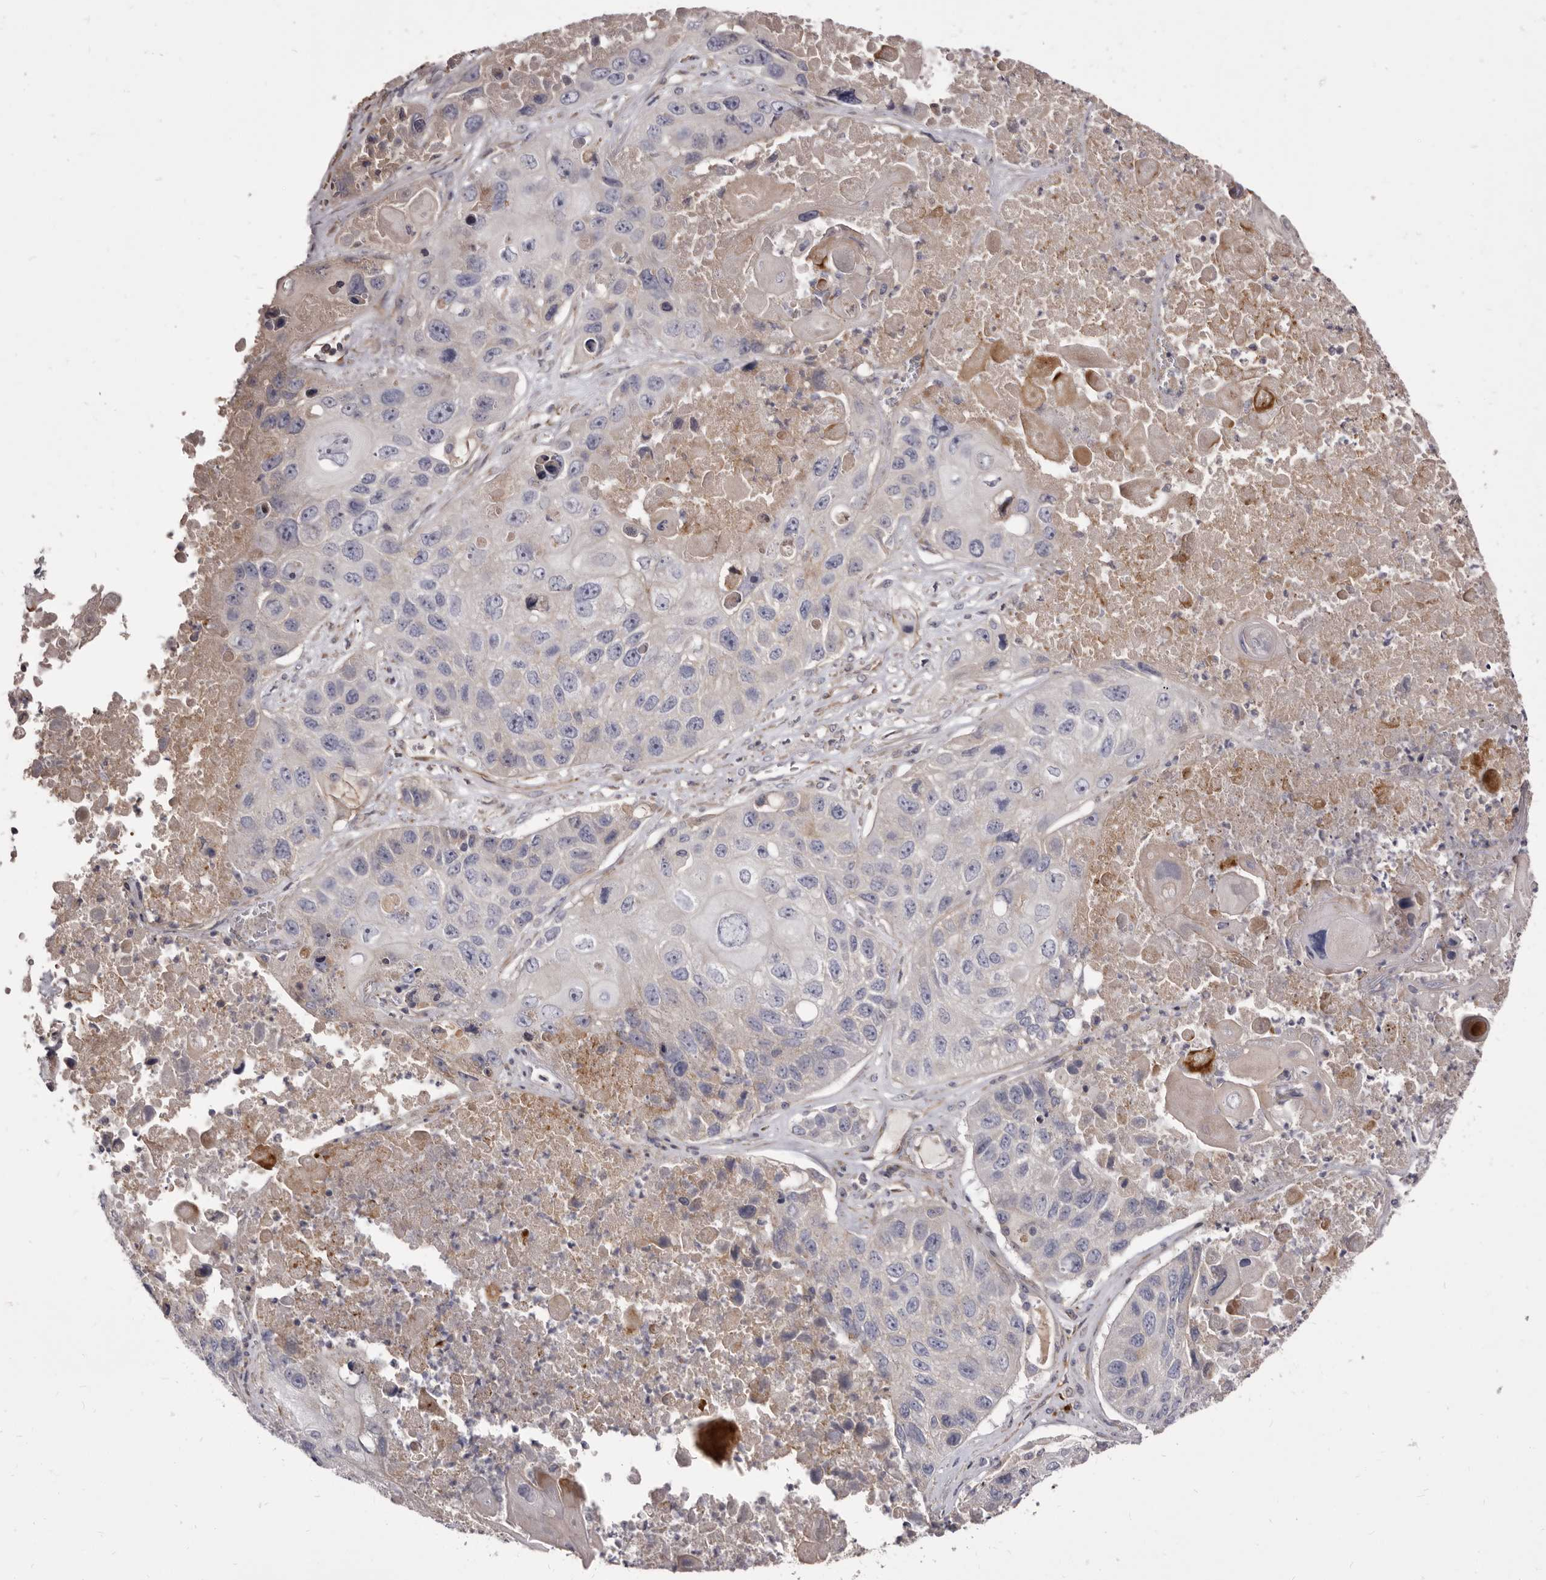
{"staining": {"intensity": "negative", "quantity": "none", "location": "none"}, "tissue": "lung cancer", "cell_type": "Tumor cells", "image_type": "cancer", "snomed": [{"axis": "morphology", "description": "Squamous cell carcinoma, NOS"}, {"axis": "topography", "description": "Lung"}], "caption": "The immunohistochemistry histopathology image has no significant staining in tumor cells of squamous cell carcinoma (lung) tissue.", "gene": "FAS", "patient": {"sex": "male", "age": 61}}